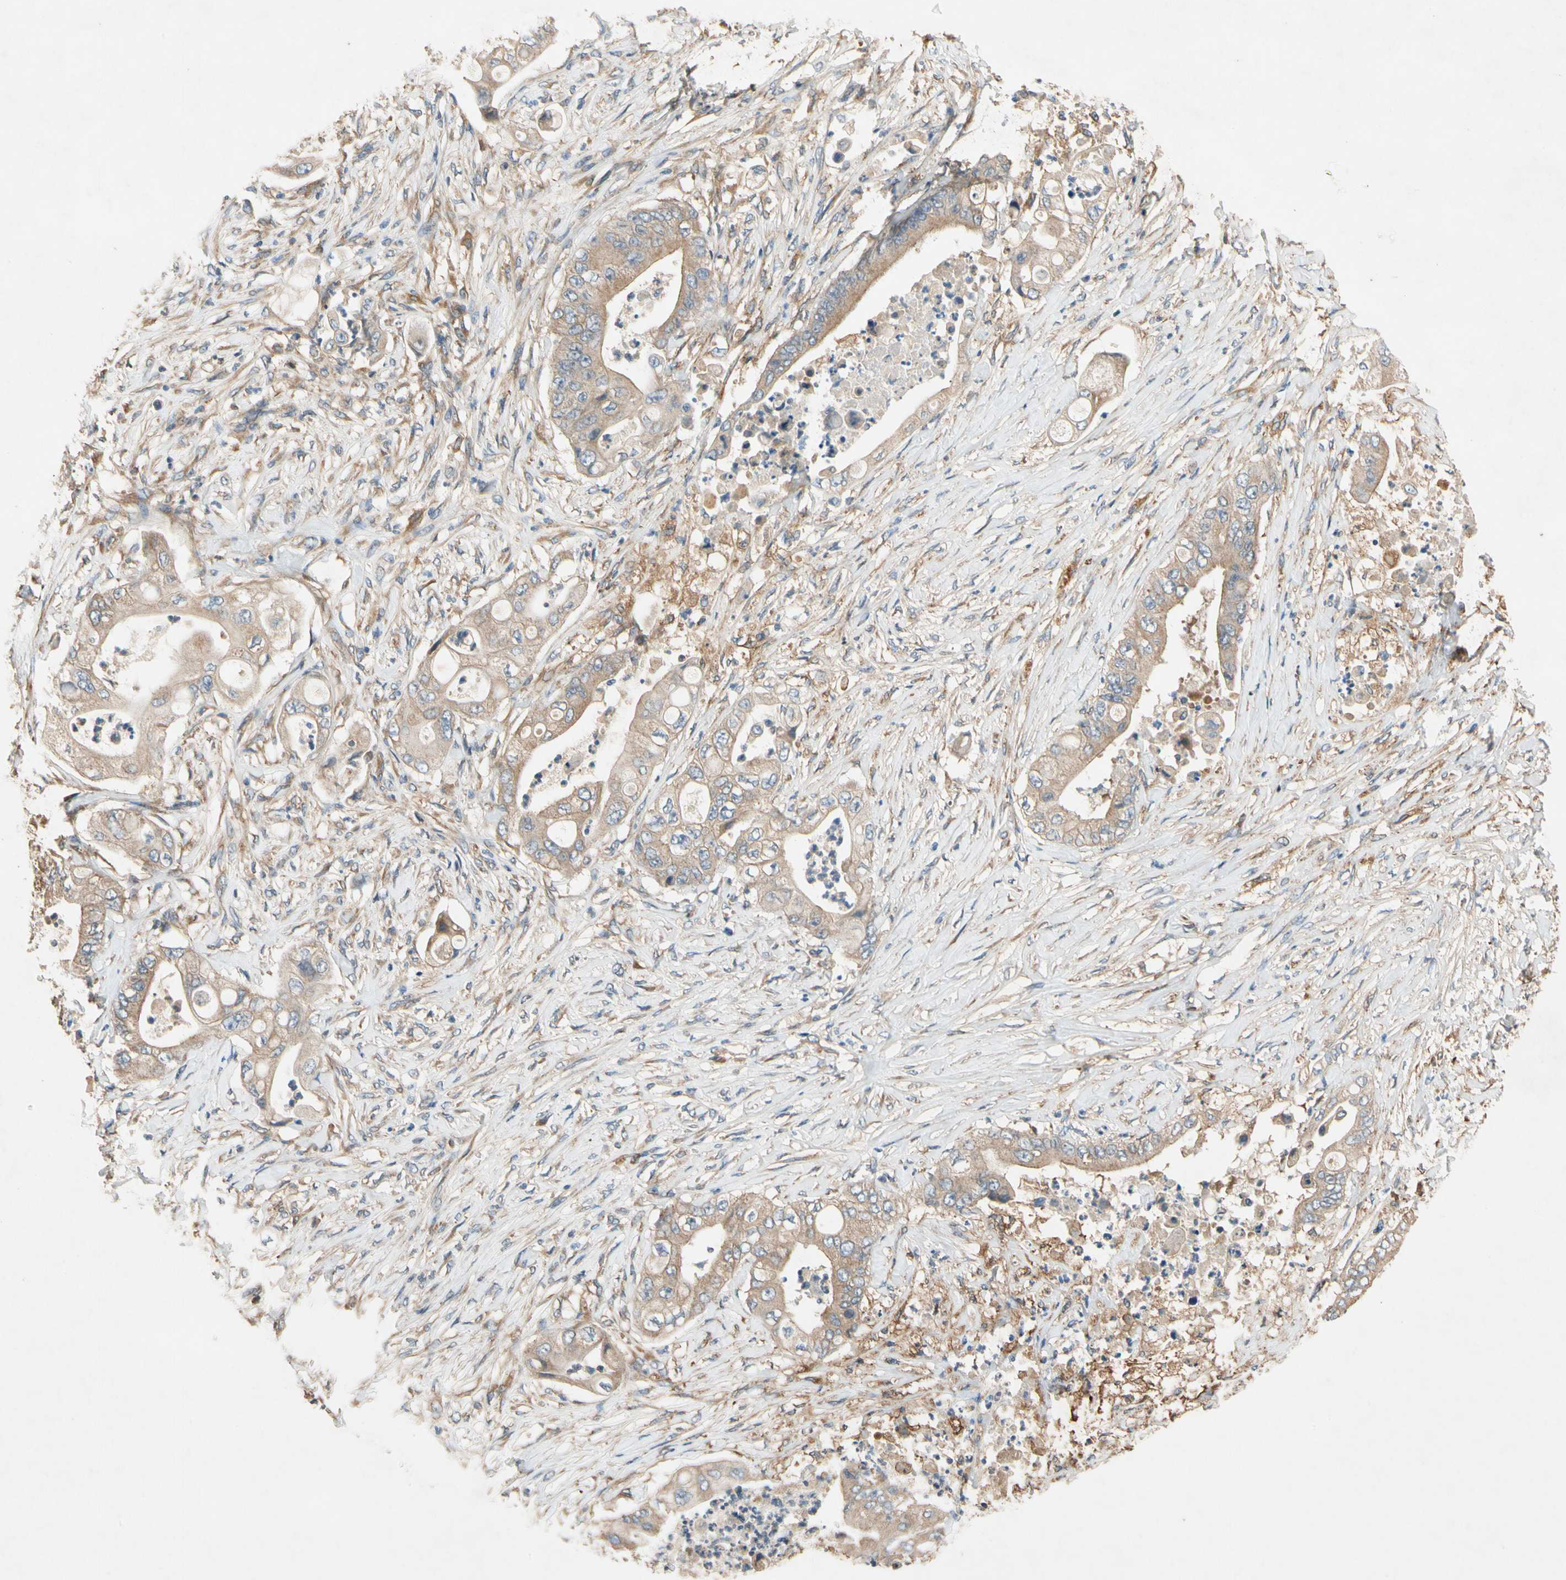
{"staining": {"intensity": "moderate", "quantity": "25%-75%", "location": "cytoplasmic/membranous"}, "tissue": "stomach cancer", "cell_type": "Tumor cells", "image_type": "cancer", "snomed": [{"axis": "morphology", "description": "Adenocarcinoma, NOS"}, {"axis": "topography", "description": "Stomach"}], "caption": "Protein expression analysis of human stomach cancer (adenocarcinoma) reveals moderate cytoplasmic/membranous positivity in approximately 25%-75% of tumor cells. Nuclei are stained in blue.", "gene": "USP46", "patient": {"sex": "female", "age": 73}}